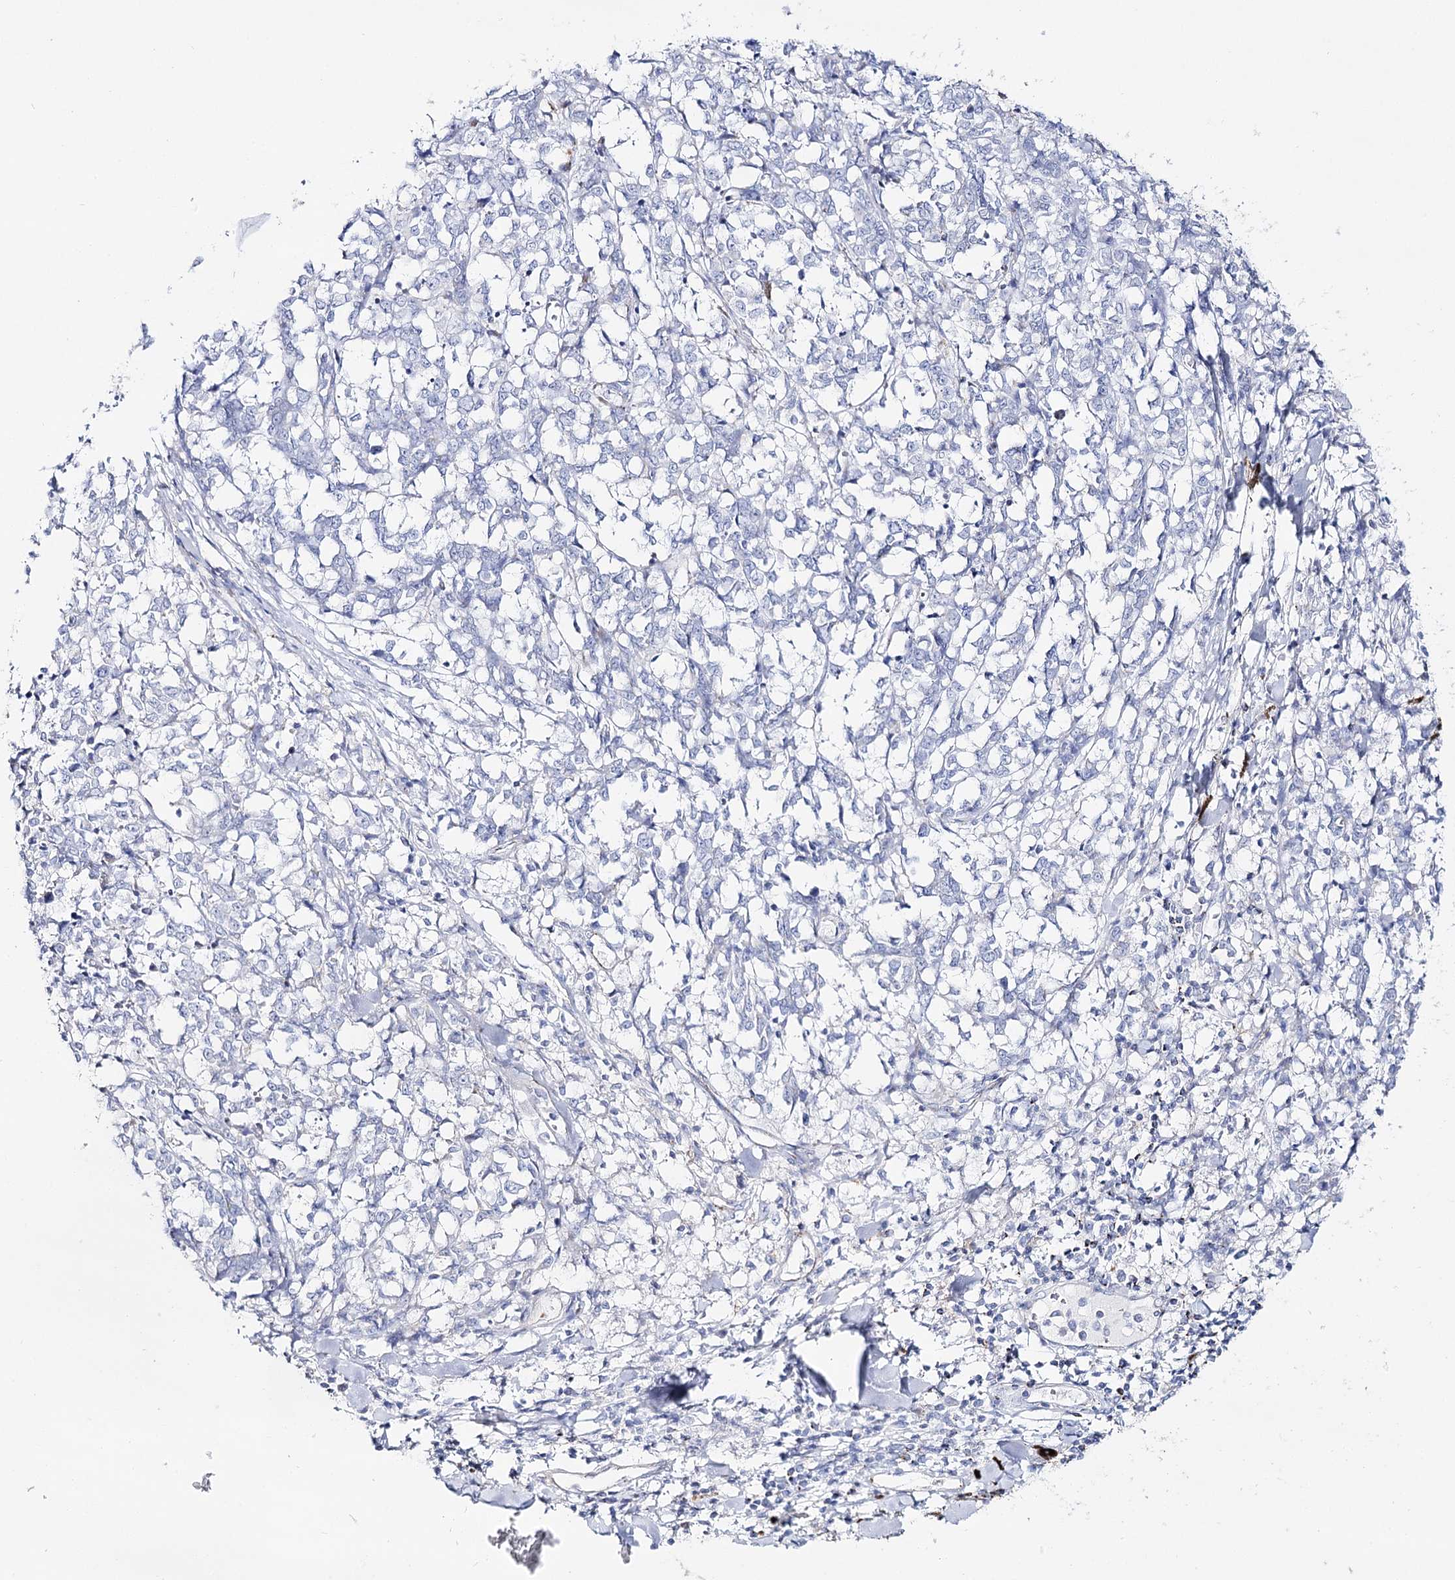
{"staining": {"intensity": "negative", "quantity": "none", "location": "none"}, "tissue": "melanoma", "cell_type": "Tumor cells", "image_type": "cancer", "snomed": [{"axis": "morphology", "description": "Malignant melanoma, NOS"}, {"axis": "topography", "description": "Skin"}], "caption": "Immunohistochemistry (IHC) micrograph of neoplastic tissue: human melanoma stained with DAB (3,3'-diaminobenzidine) shows no significant protein staining in tumor cells.", "gene": "SLC3A1", "patient": {"sex": "female", "age": 72}}